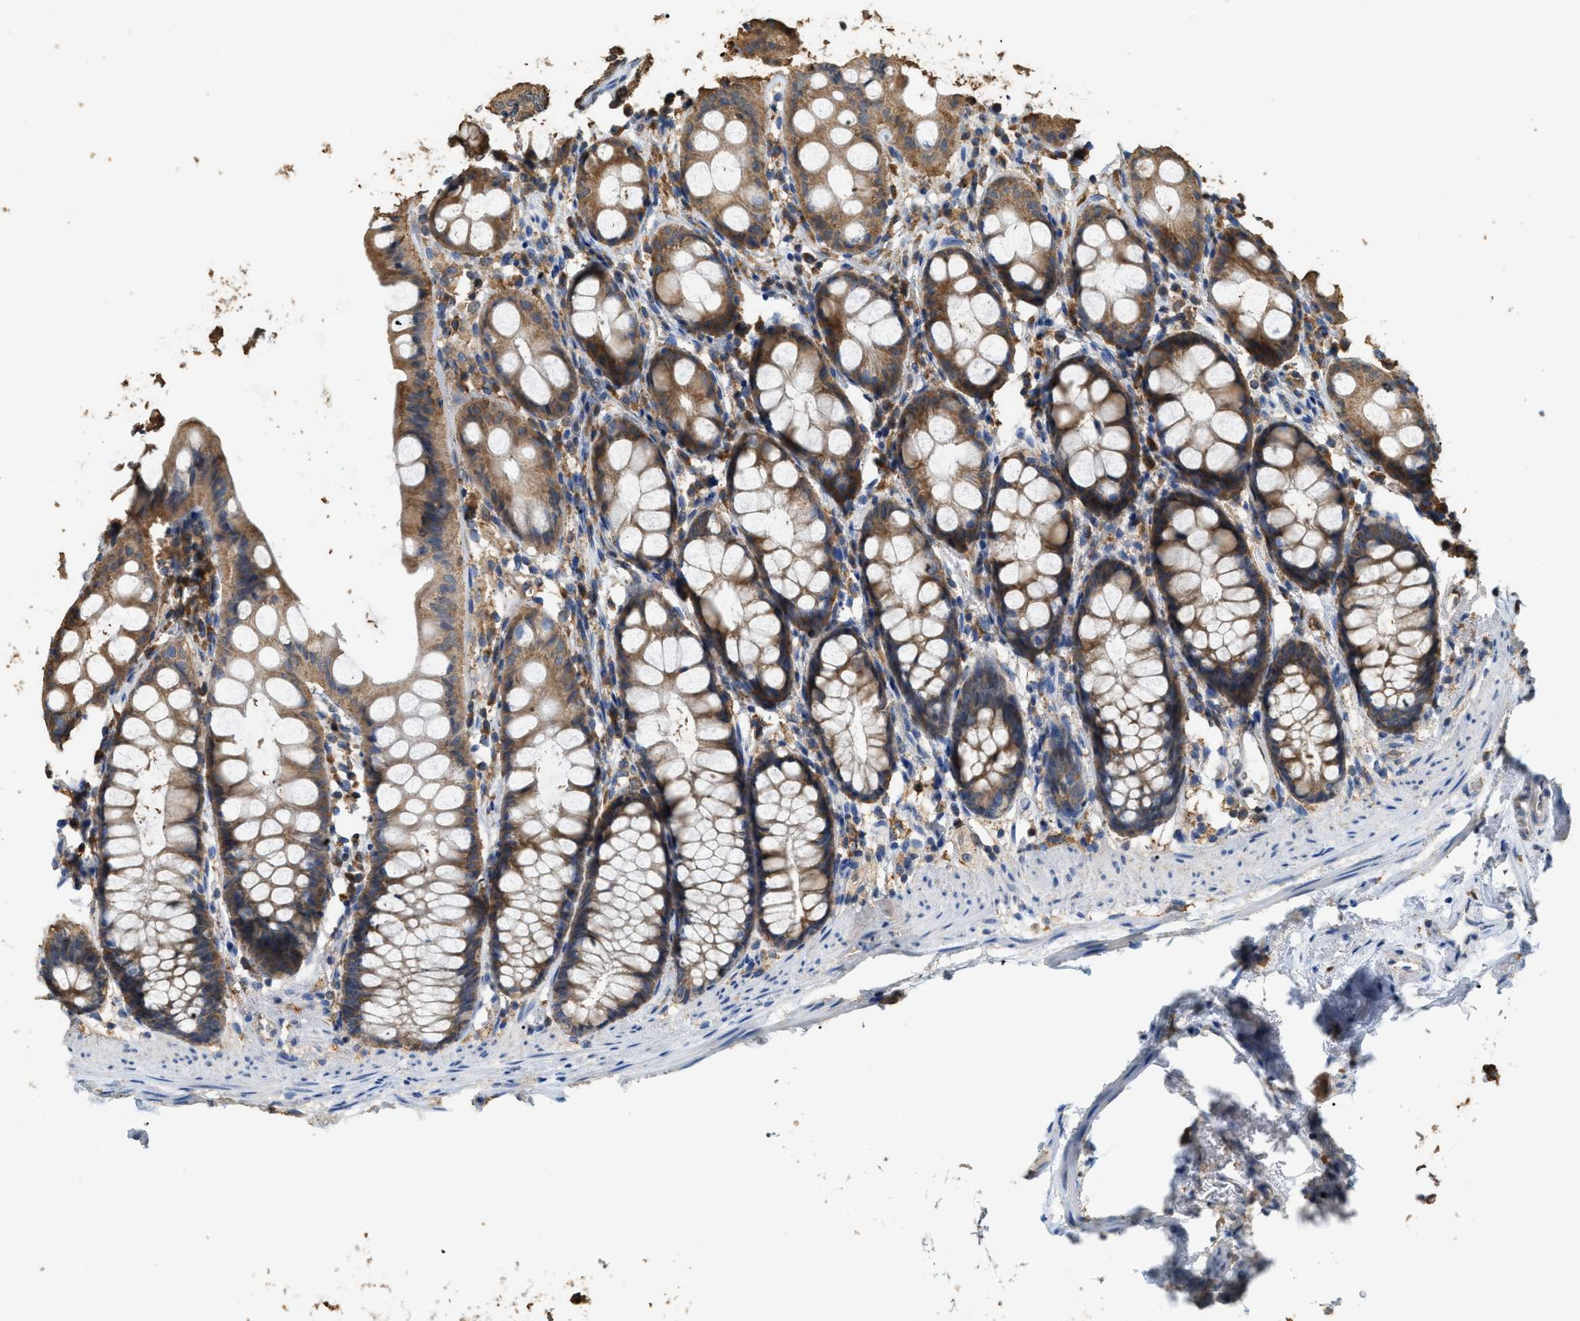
{"staining": {"intensity": "moderate", "quantity": ">75%", "location": "cytoplasmic/membranous"}, "tissue": "rectum", "cell_type": "Glandular cells", "image_type": "normal", "snomed": [{"axis": "morphology", "description": "Normal tissue, NOS"}, {"axis": "topography", "description": "Rectum"}], "caption": "Protein staining reveals moderate cytoplasmic/membranous positivity in about >75% of glandular cells in benign rectum. The protein of interest is shown in brown color, while the nuclei are stained blue.", "gene": "GCN1", "patient": {"sex": "female", "age": 65}}